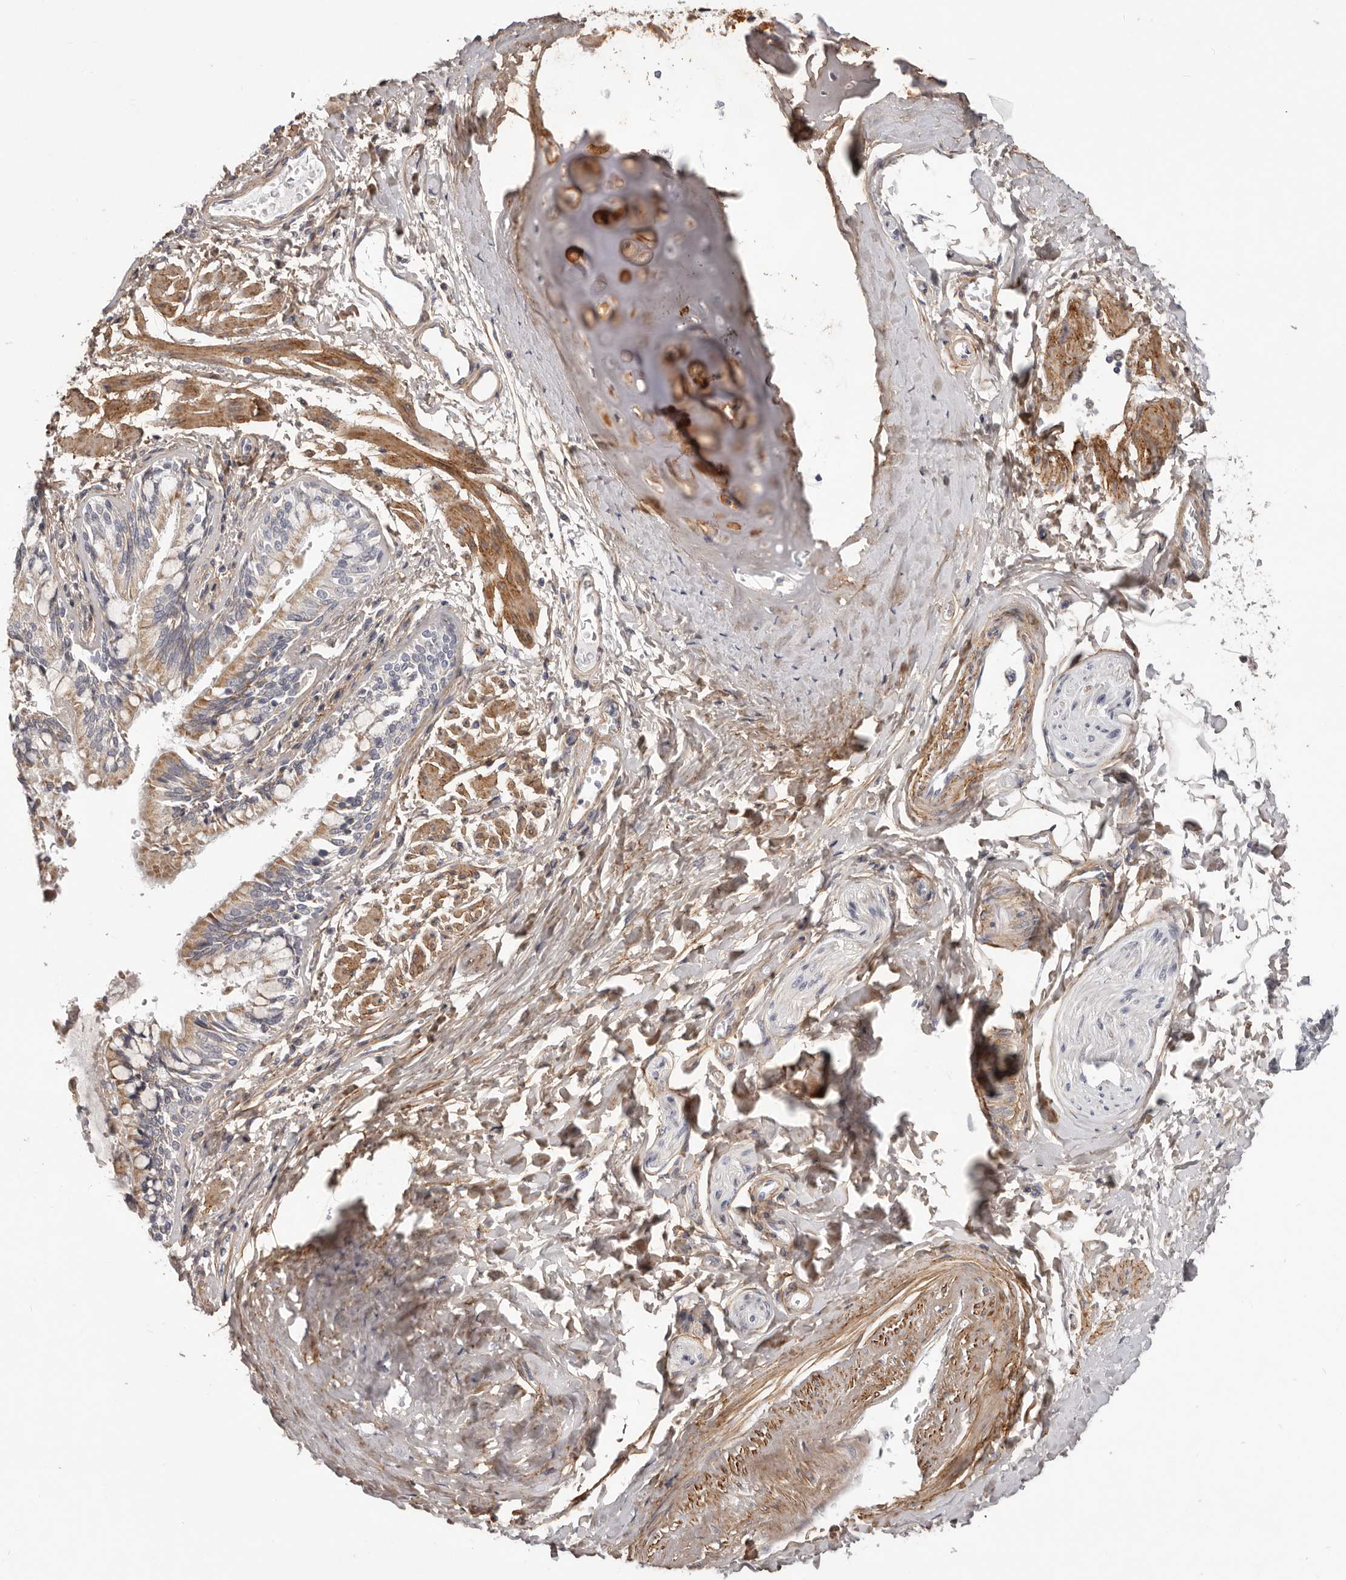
{"staining": {"intensity": "moderate", "quantity": ">75%", "location": "cytoplasmic/membranous"}, "tissue": "bronchus", "cell_type": "Respiratory epithelial cells", "image_type": "normal", "snomed": [{"axis": "morphology", "description": "Normal tissue, NOS"}, {"axis": "morphology", "description": "Inflammation, NOS"}, {"axis": "topography", "description": "Lung"}], "caption": "This photomicrograph shows immunohistochemistry staining of unremarkable human bronchus, with medium moderate cytoplasmic/membranous expression in about >75% of respiratory epithelial cells.", "gene": "MRPS10", "patient": {"sex": "female", "age": 46}}